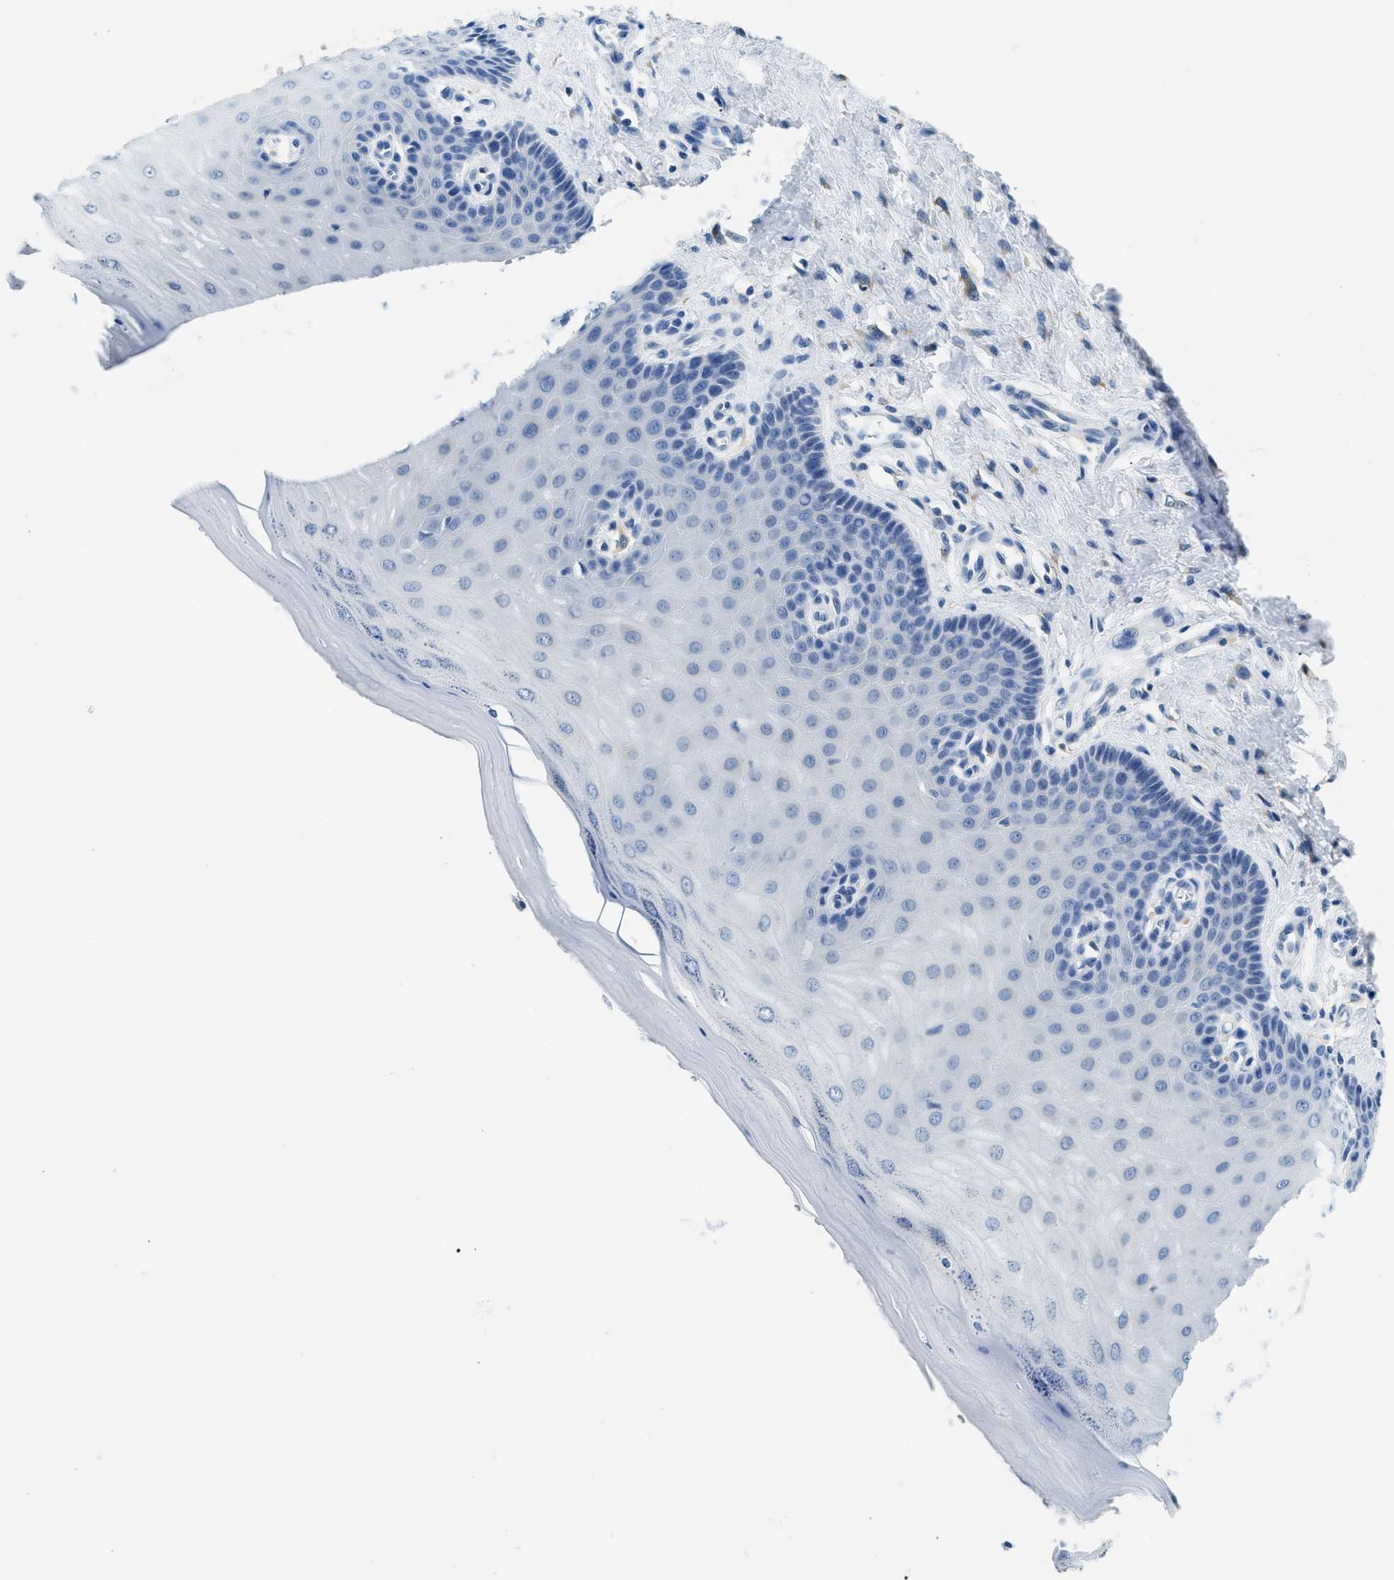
{"staining": {"intensity": "negative", "quantity": "none", "location": "none"}, "tissue": "cervix", "cell_type": "Glandular cells", "image_type": "normal", "snomed": [{"axis": "morphology", "description": "Normal tissue, NOS"}, {"axis": "topography", "description": "Cervix"}], "caption": "Immunohistochemistry (IHC) photomicrograph of unremarkable cervix stained for a protein (brown), which displays no positivity in glandular cells. Brightfield microscopy of IHC stained with DAB (3,3'-diaminobenzidine) (brown) and hematoxylin (blue), captured at high magnification.", "gene": "CLDN18", "patient": {"sex": "female", "age": 55}}